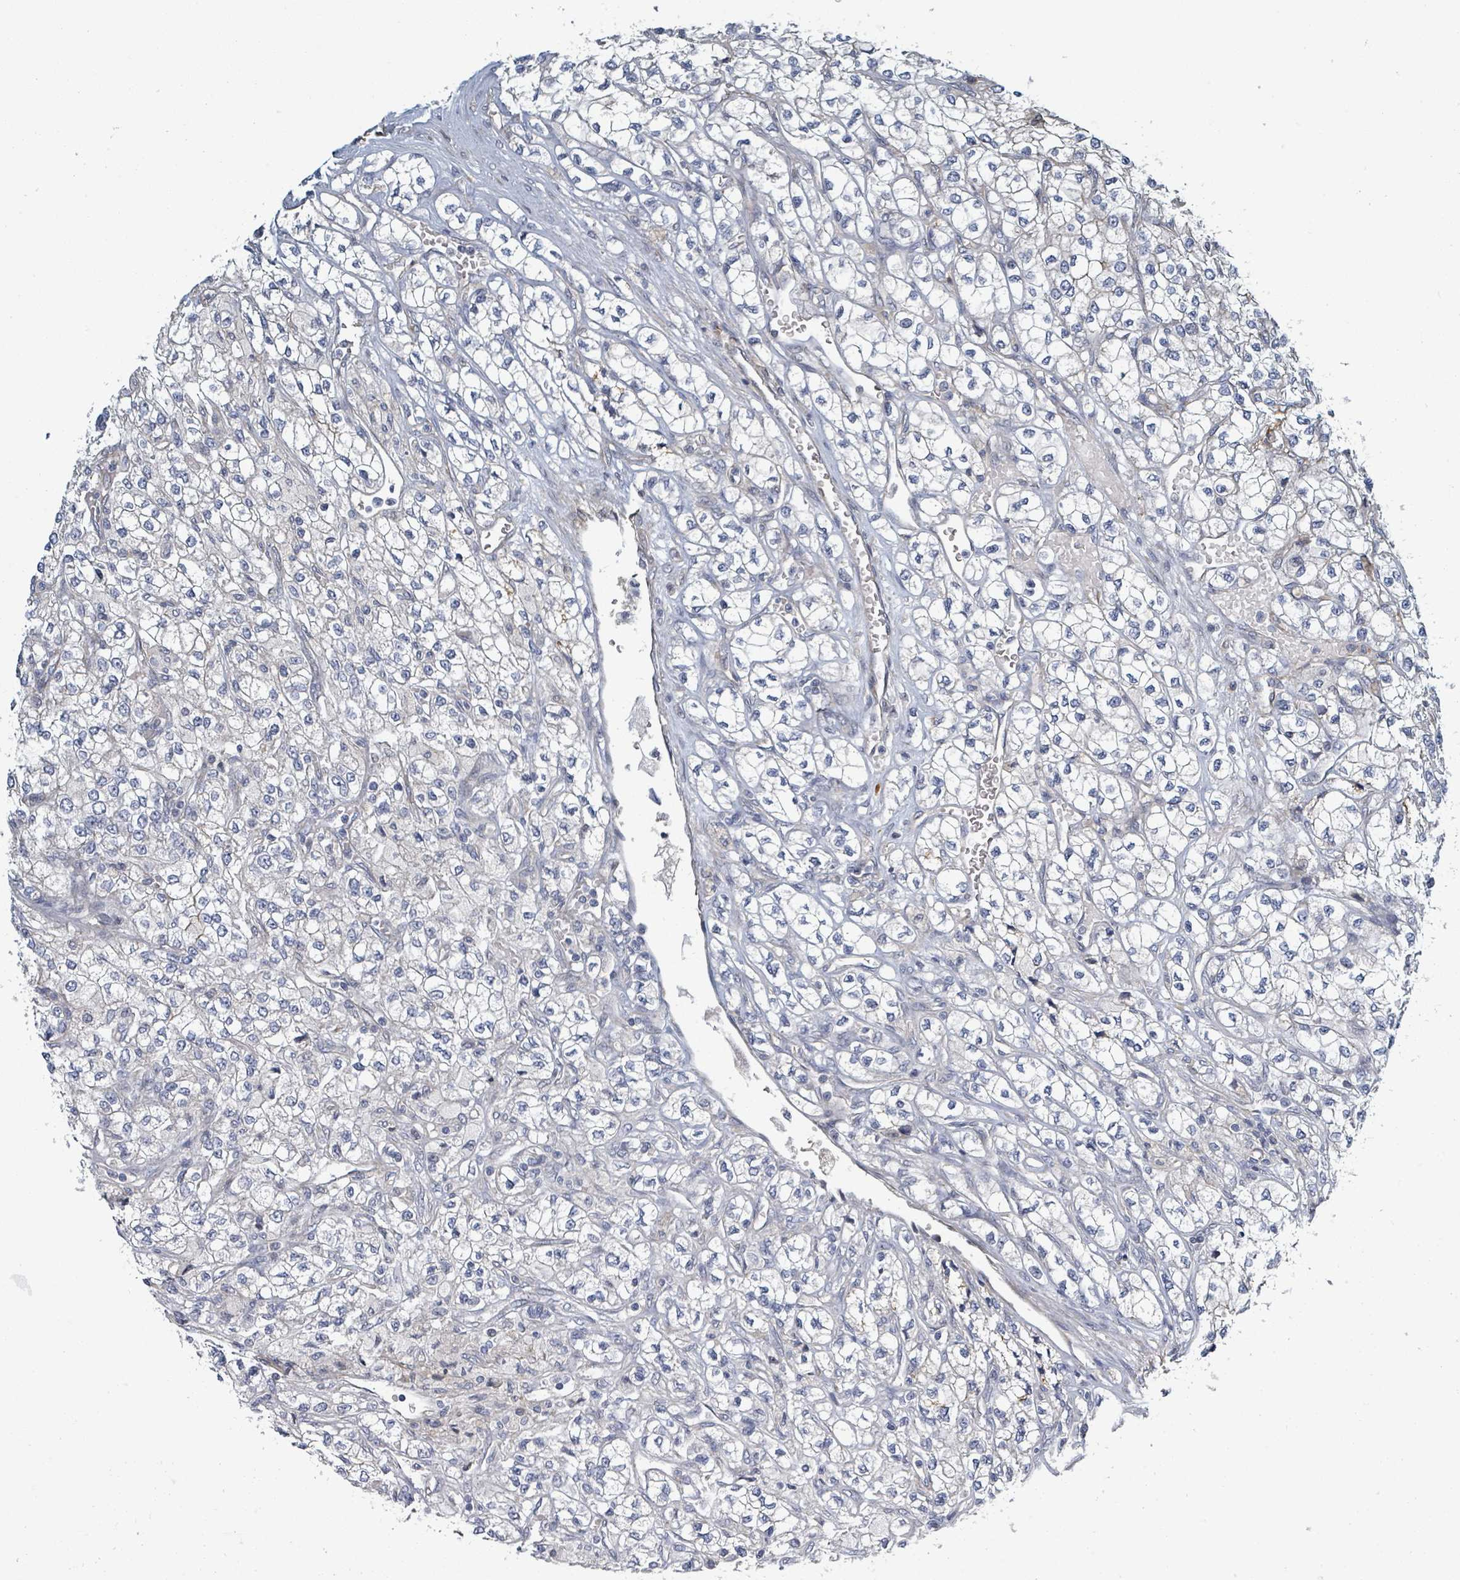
{"staining": {"intensity": "negative", "quantity": "none", "location": "none"}, "tissue": "renal cancer", "cell_type": "Tumor cells", "image_type": "cancer", "snomed": [{"axis": "morphology", "description": "Adenocarcinoma, NOS"}, {"axis": "topography", "description": "Kidney"}], "caption": "DAB immunohistochemical staining of human renal cancer (adenocarcinoma) reveals no significant positivity in tumor cells. (Stains: DAB immunohistochemistry with hematoxylin counter stain, Microscopy: brightfield microscopy at high magnification).", "gene": "RAB33B", "patient": {"sex": "male", "age": 80}}